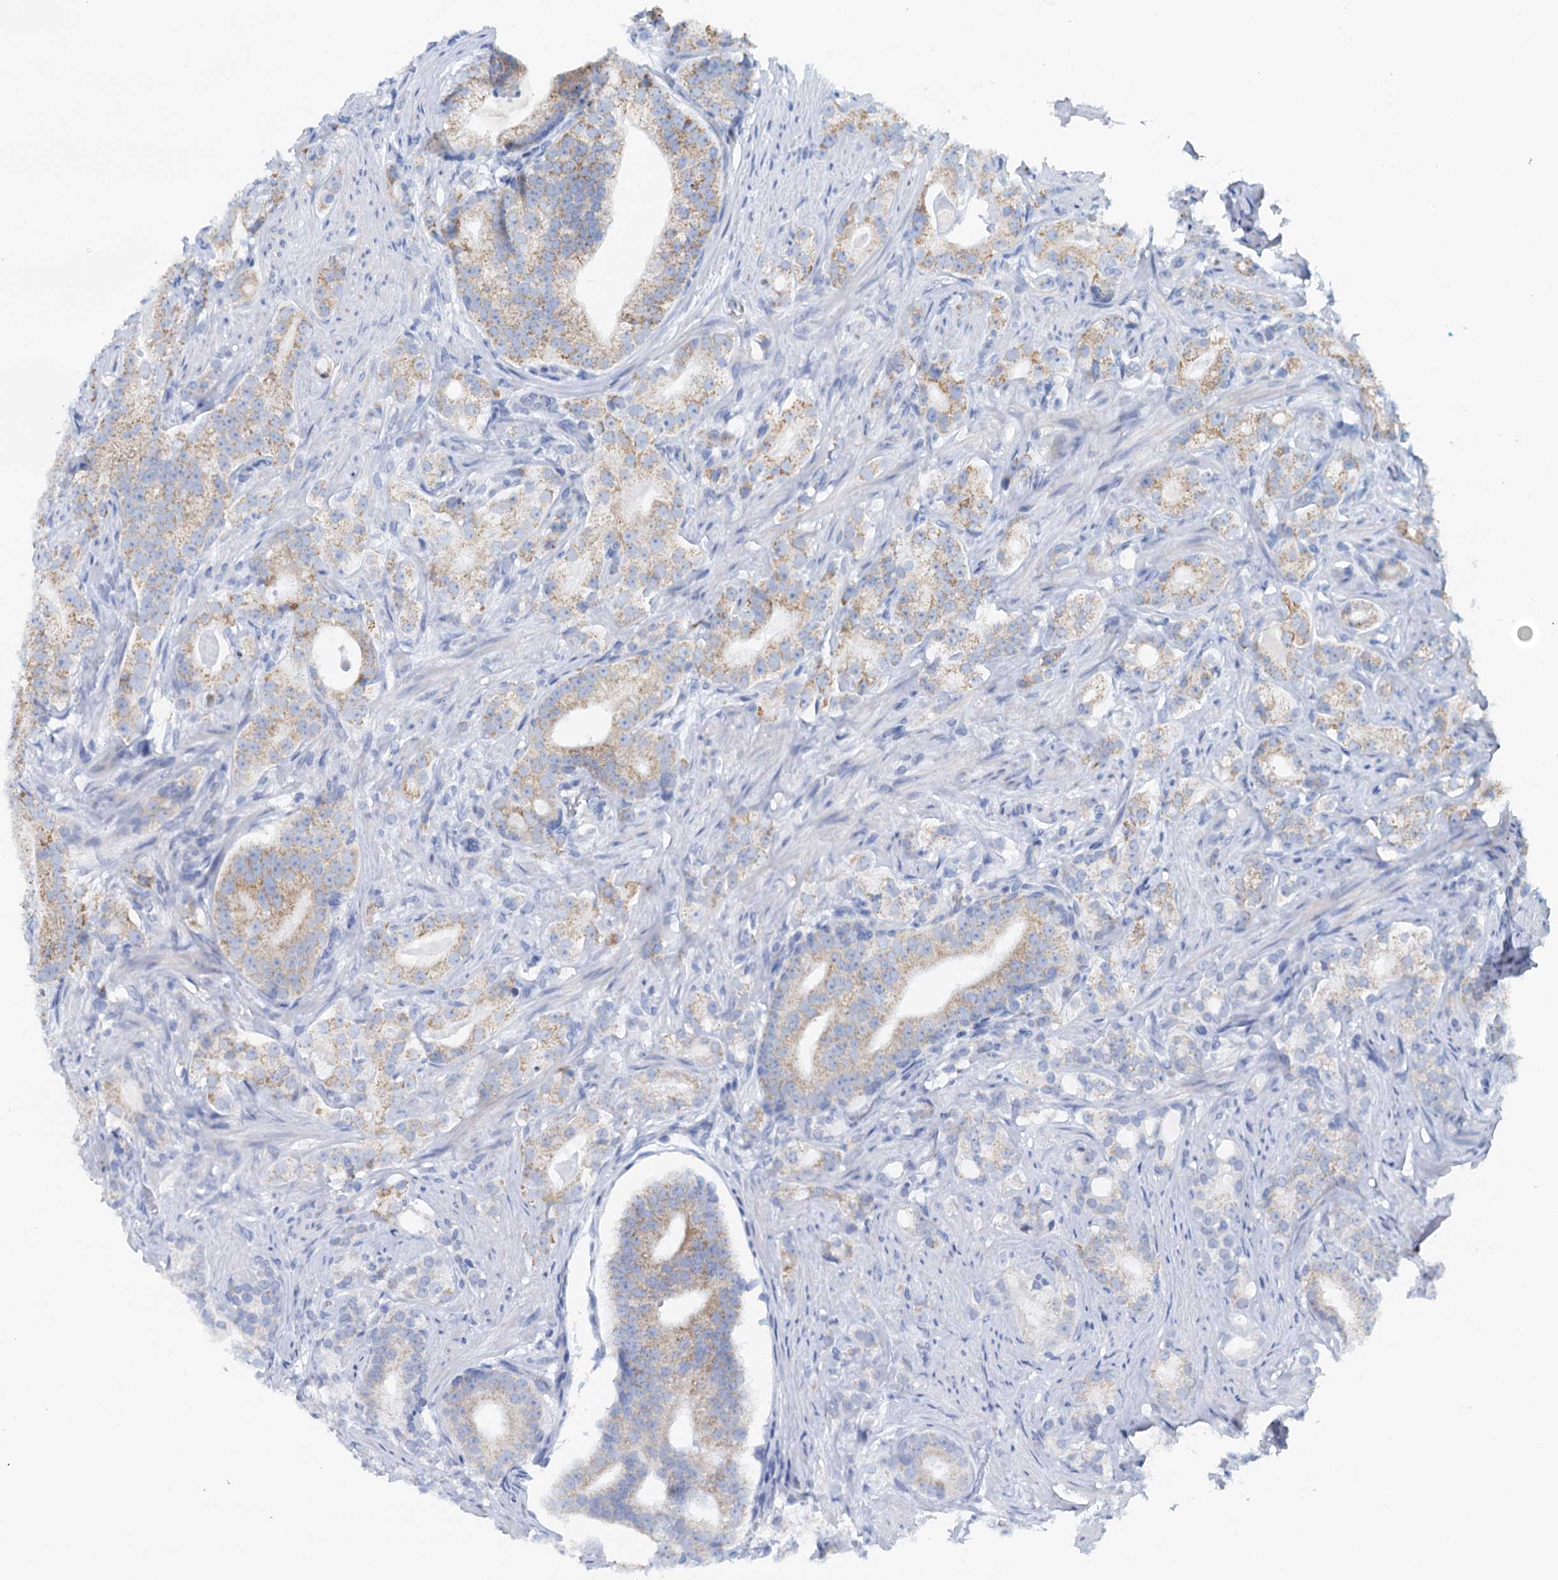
{"staining": {"intensity": "moderate", "quantity": "<25%", "location": "cytoplasmic/membranous"}, "tissue": "prostate cancer", "cell_type": "Tumor cells", "image_type": "cancer", "snomed": [{"axis": "morphology", "description": "Adenocarcinoma, Low grade"}, {"axis": "topography", "description": "Prostate"}], "caption": "This is a histology image of IHC staining of low-grade adenocarcinoma (prostate), which shows moderate positivity in the cytoplasmic/membranous of tumor cells.", "gene": "POC1A", "patient": {"sex": "male", "age": 71}}